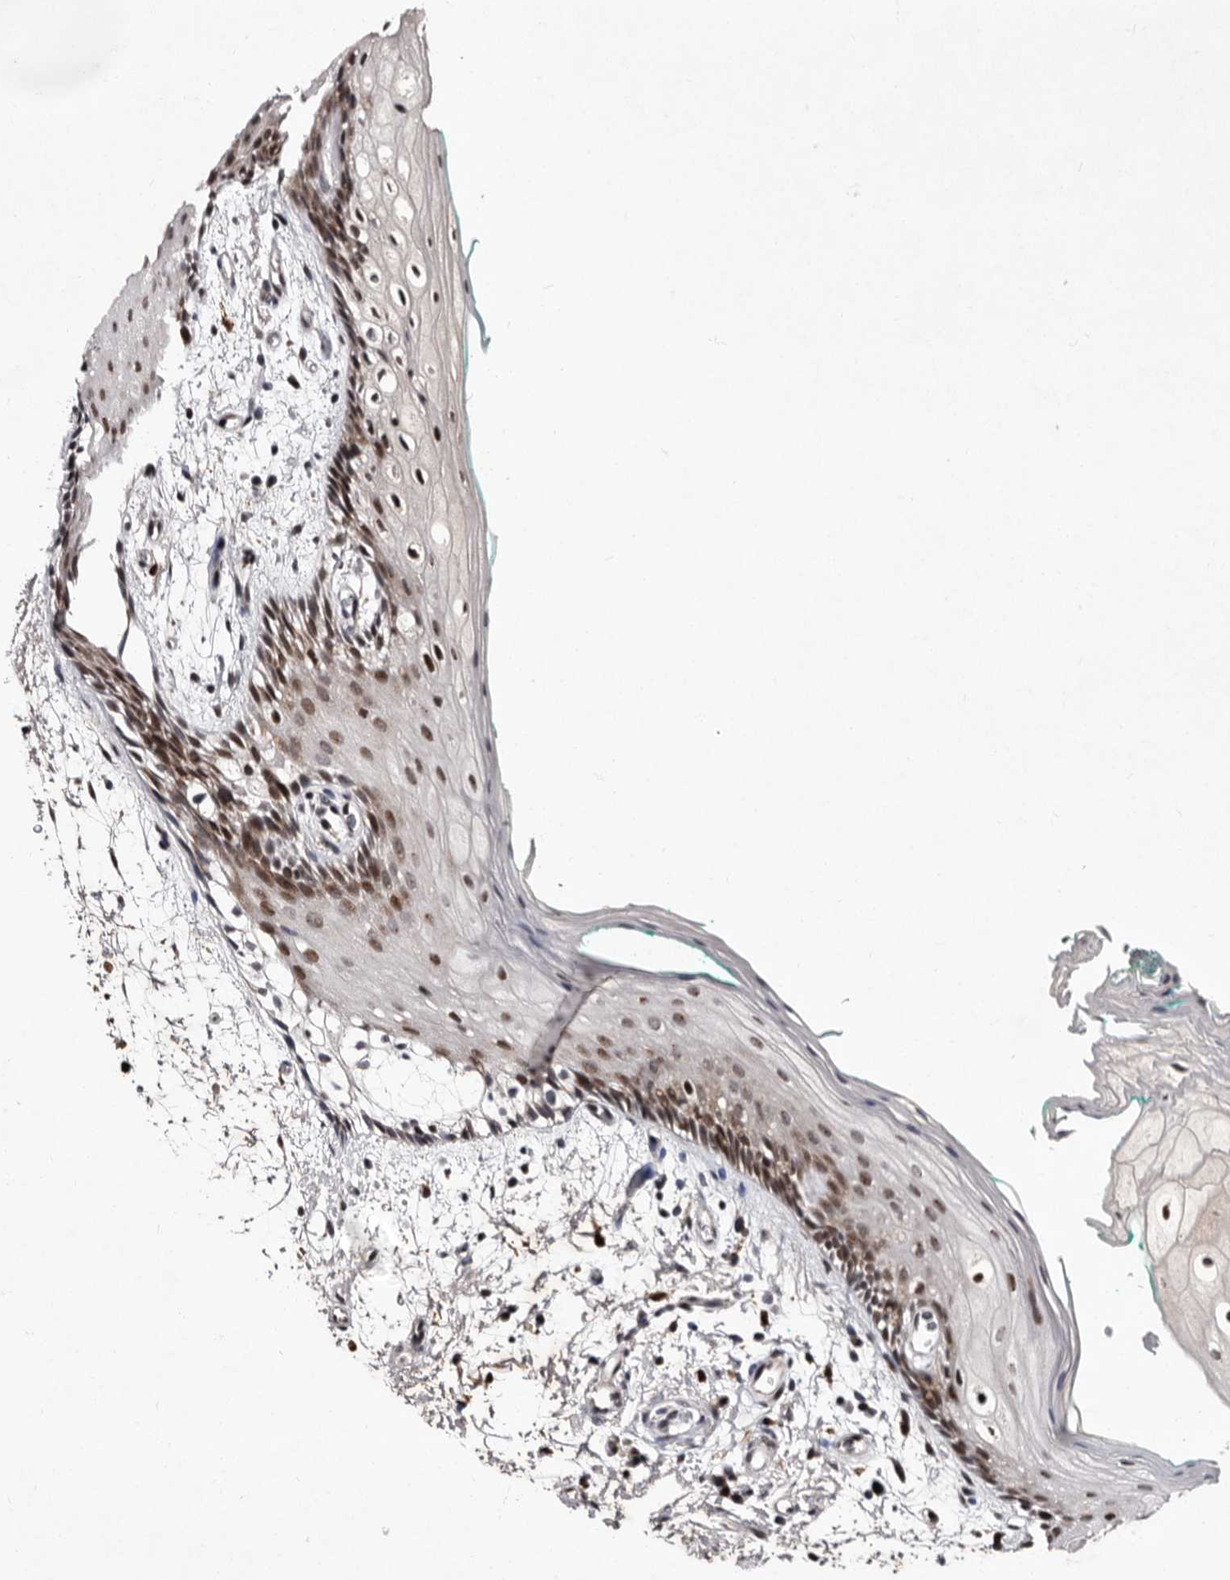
{"staining": {"intensity": "moderate", "quantity": "25%-75%", "location": "nuclear"}, "tissue": "oral mucosa", "cell_type": "Squamous epithelial cells", "image_type": "normal", "snomed": [{"axis": "morphology", "description": "Normal tissue, NOS"}, {"axis": "topography", "description": "Skeletal muscle"}, {"axis": "topography", "description": "Oral tissue"}, {"axis": "topography", "description": "Peripheral nerve tissue"}], "caption": "DAB immunohistochemical staining of unremarkable human oral mucosa displays moderate nuclear protein staining in about 25%-75% of squamous epithelial cells. (Stains: DAB in brown, nuclei in blue, Microscopy: brightfield microscopy at high magnification).", "gene": "TNKS", "patient": {"sex": "female", "age": 84}}